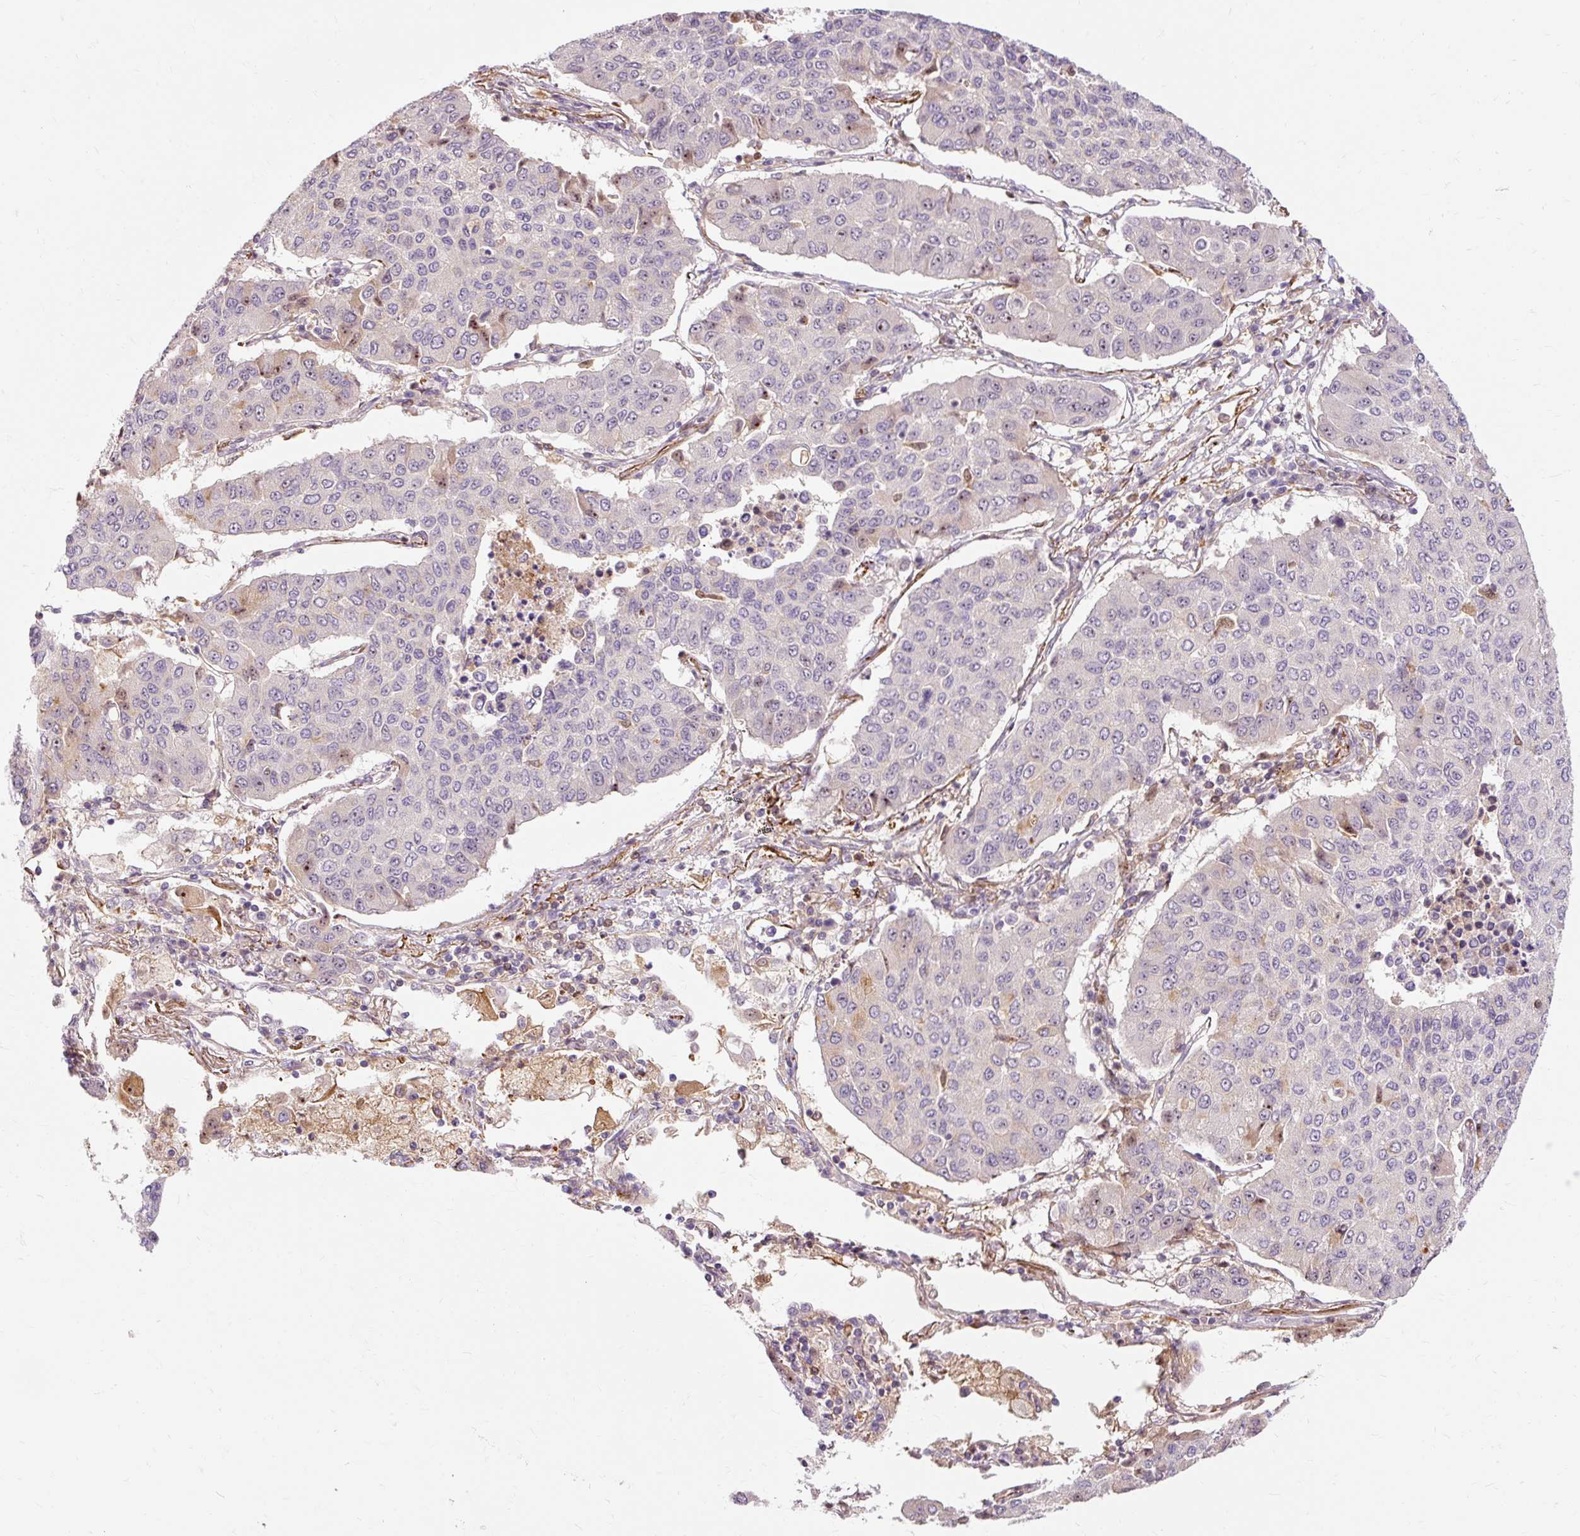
{"staining": {"intensity": "negative", "quantity": "none", "location": "none"}, "tissue": "lung cancer", "cell_type": "Tumor cells", "image_type": "cancer", "snomed": [{"axis": "morphology", "description": "Squamous cell carcinoma, NOS"}, {"axis": "topography", "description": "Lung"}], "caption": "Lung cancer was stained to show a protein in brown. There is no significant staining in tumor cells.", "gene": "CEBPZ", "patient": {"sex": "male", "age": 74}}